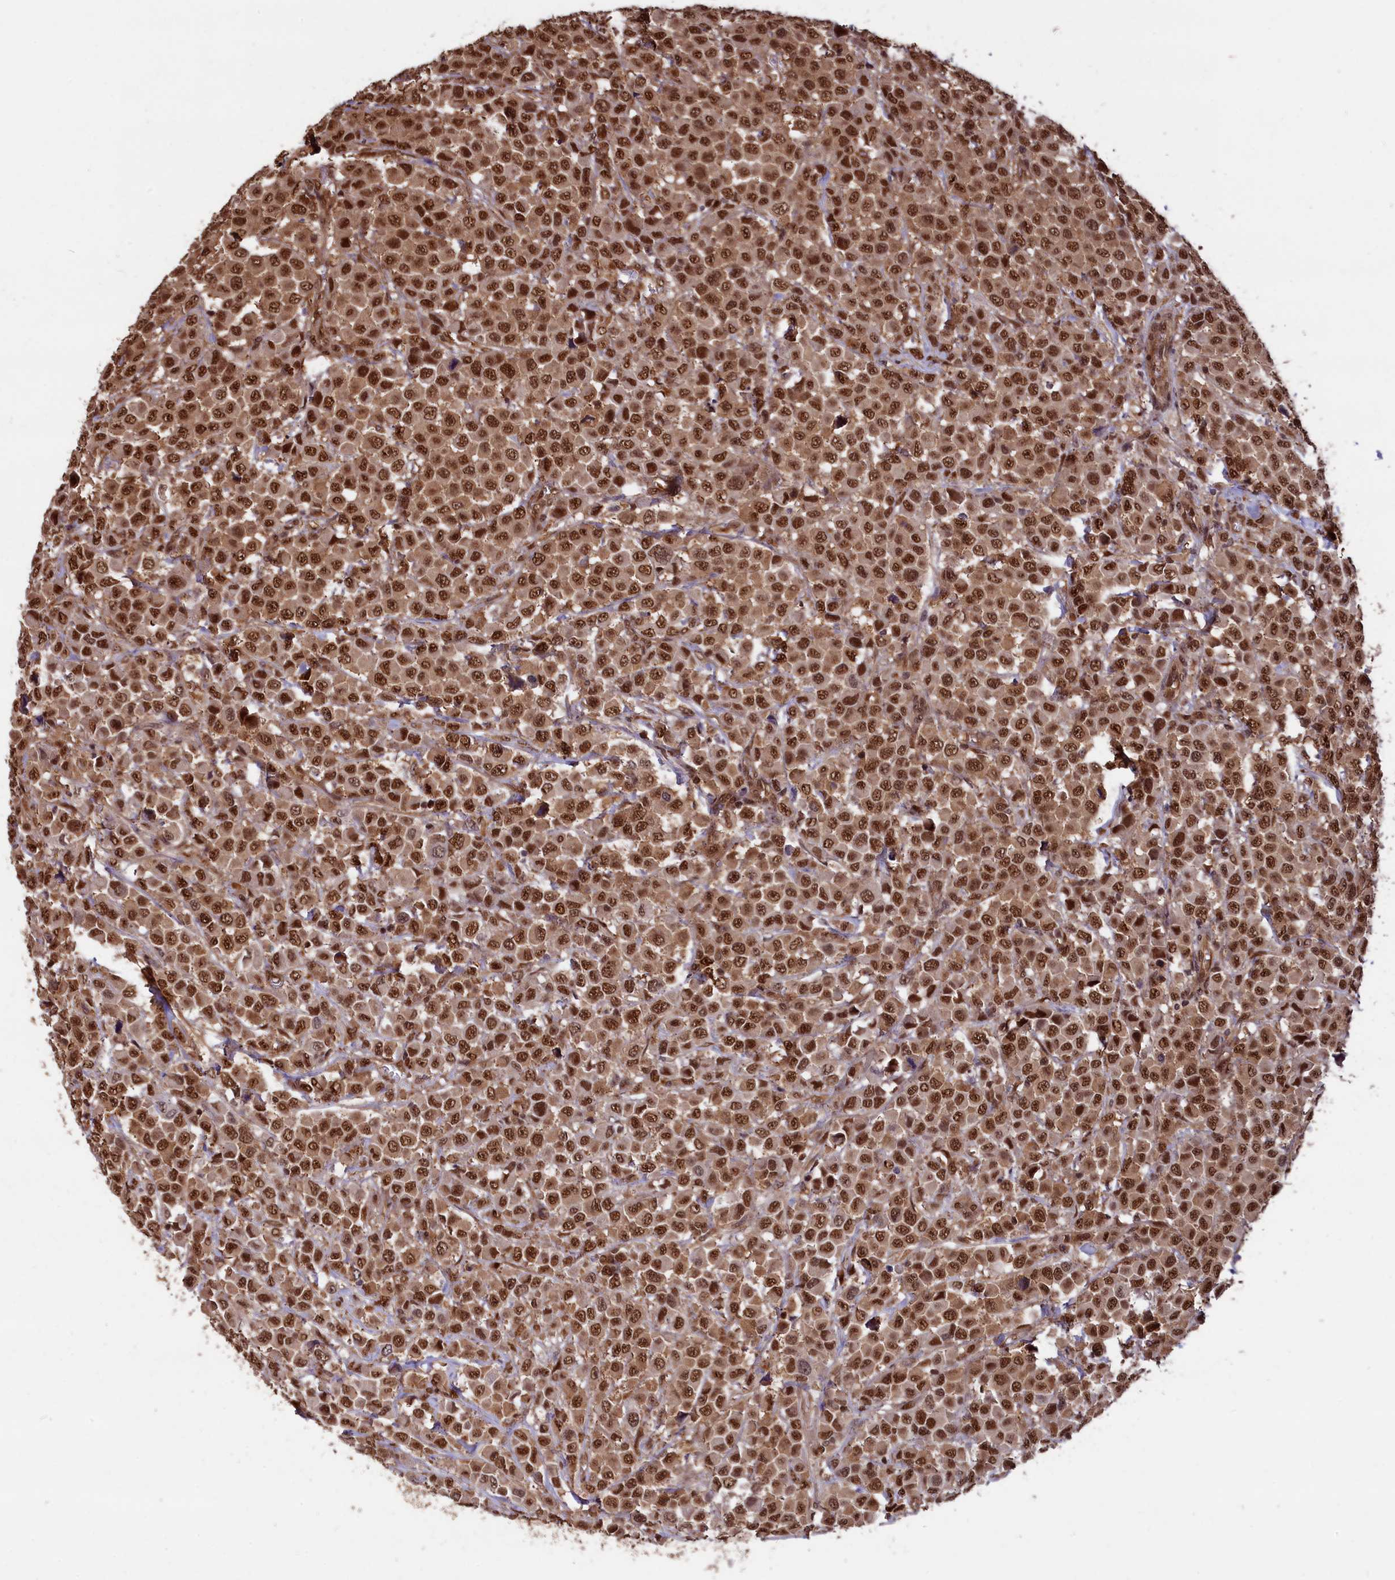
{"staining": {"intensity": "moderate", "quantity": ">75%", "location": "nuclear"}, "tissue": "breast cancer", "cell_type": "Tumor cells", "image_type": "cancer", "snomed": [{"axis": "morphology", "description": "Duct carcinoma"}, {"axis": "topography", "description": "Breast"}], "caption": "Immunohistochemical staining of human intraductal carcinoma (breast) exhibits medium levels of moderate nuclear positivity in approximately >75% of tumor cells.", "gene": "ADRM1", "patient": {"sex": "female", "age": 61}}